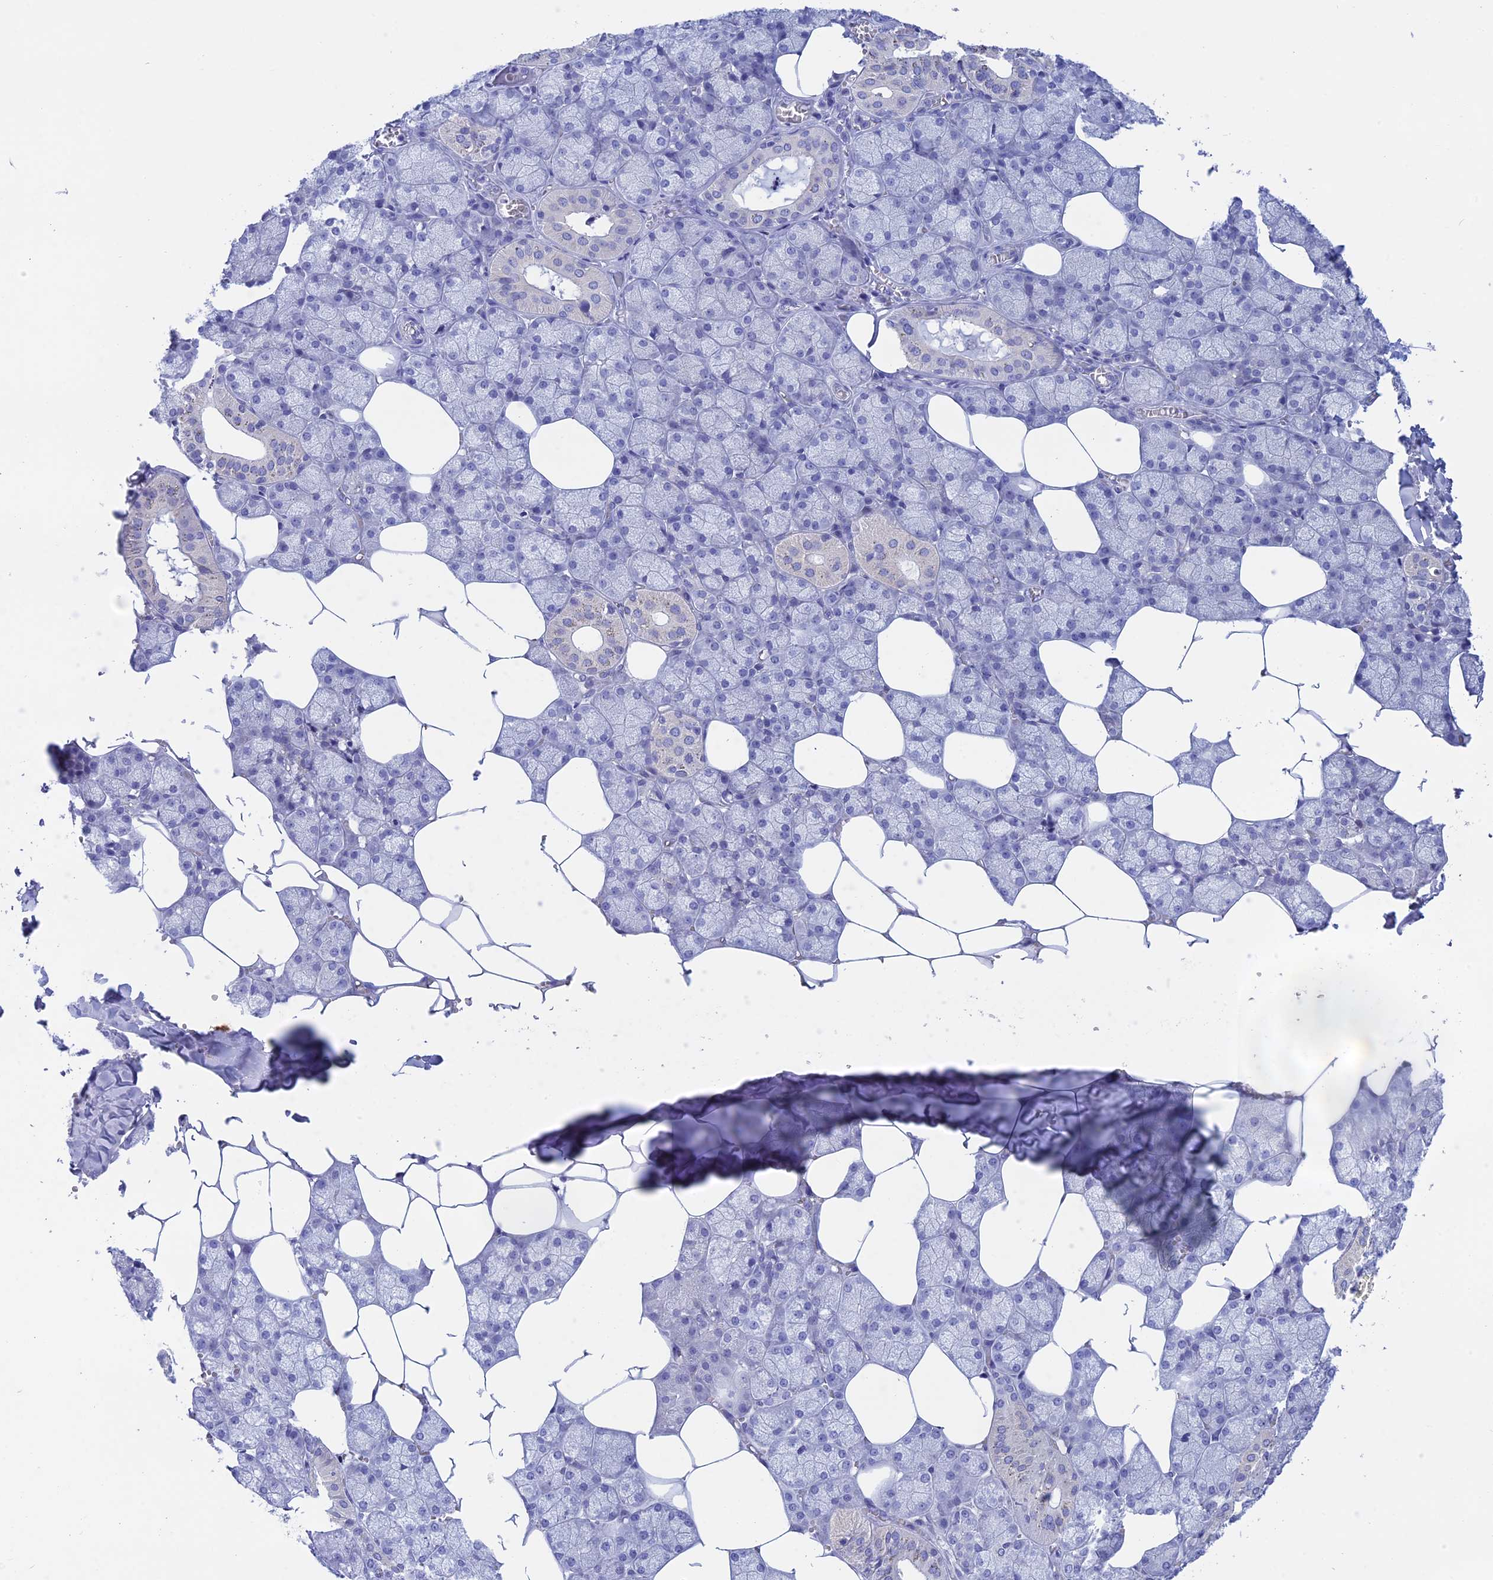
{"staining": {"intensity": "negative", "quantity": "none", "location": "none"}, "tissue": "salivary gland", "cell_type": "Glandular cells", "image_type": "normal", "snomed": [{"axis": "morphology", "description": "Normal tissue, NOS"}, {"axis": "topography", "description": "Salivary gland"}], "caption": "Immunohistochemistry (IHC) image of unremarkable salivary gland: salivary gland stained with DAB (3,3'-diaminobenzidine) shows no significant protein expression in glandular cells.", "gene": "BTBD19", "patient": {"sex": "male", "age": 62}}